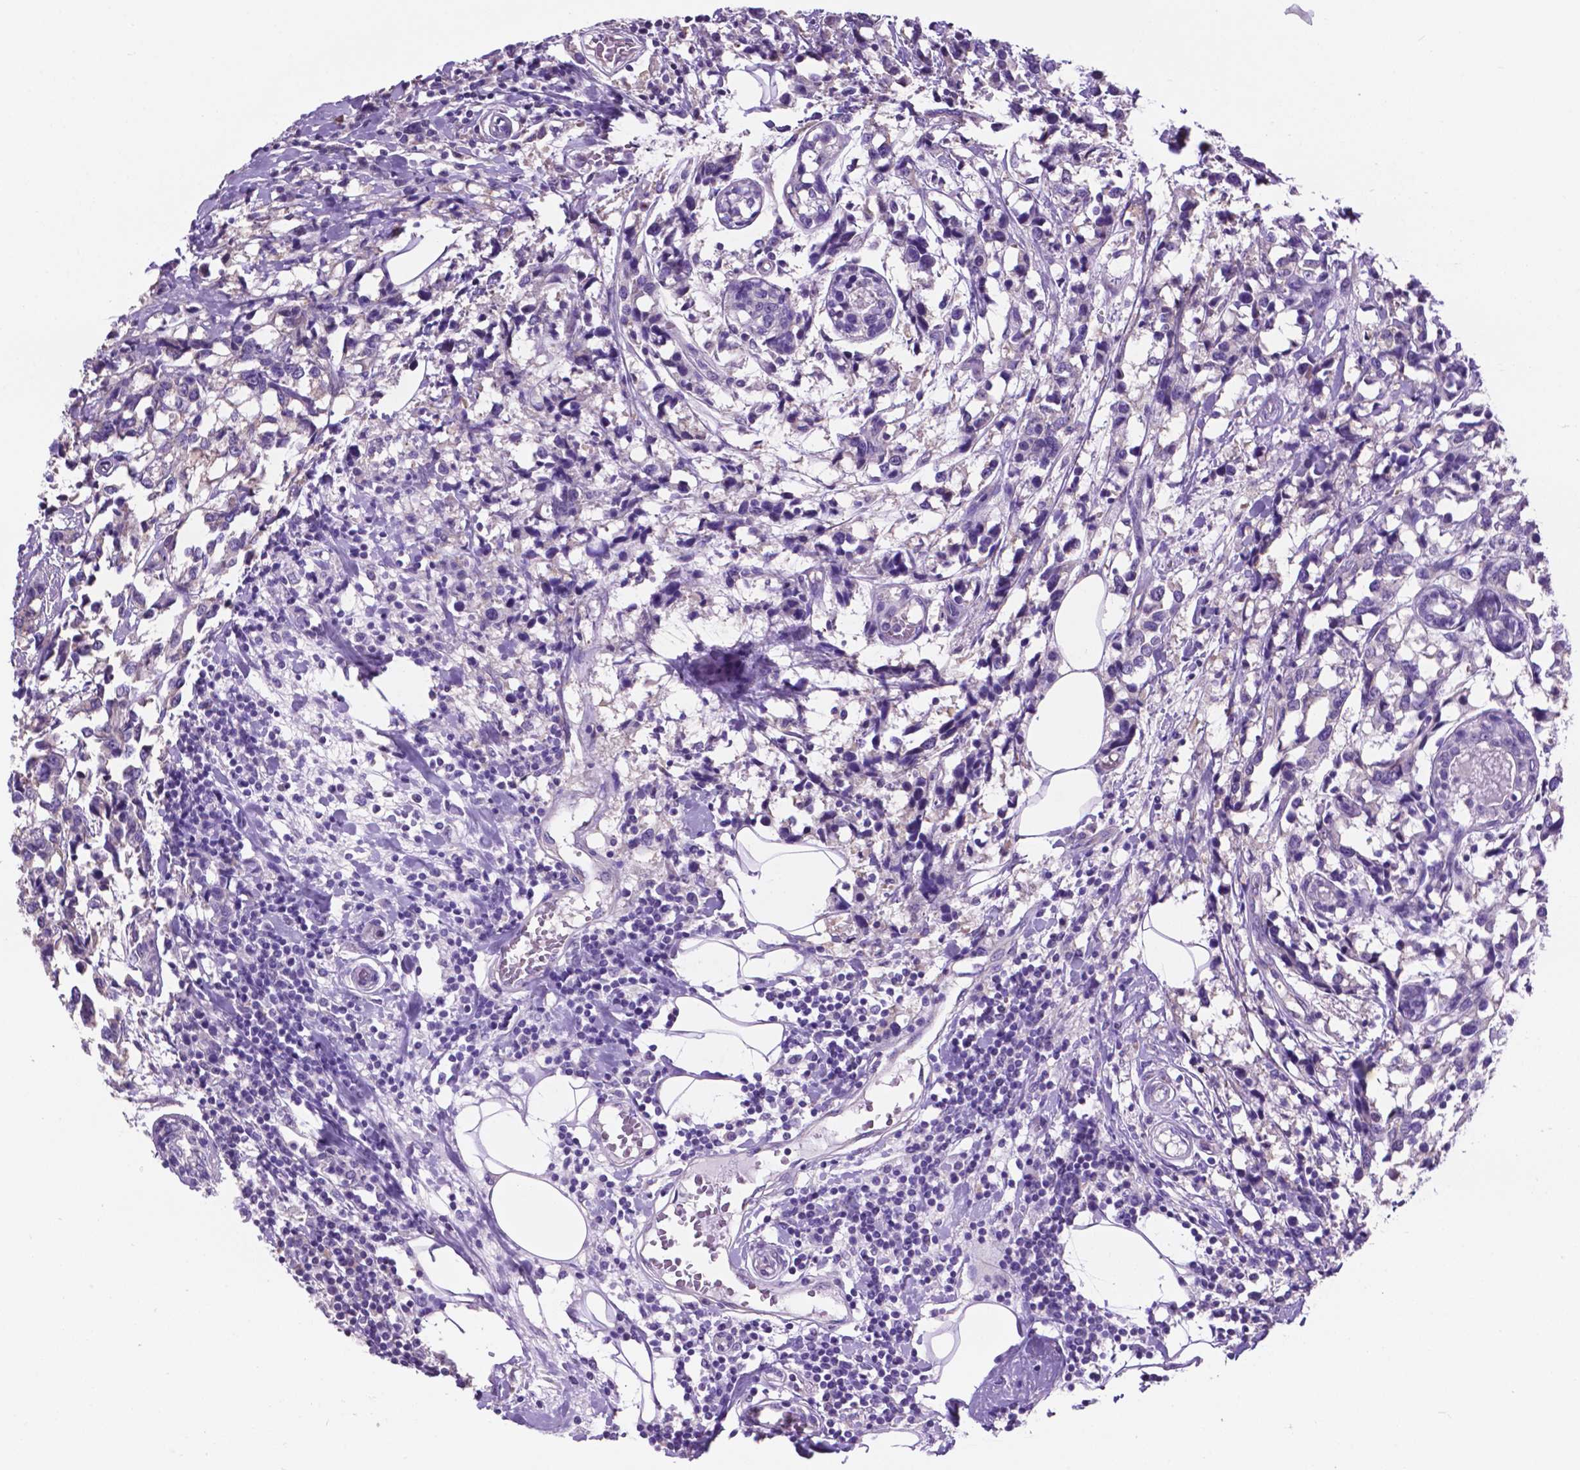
{"staining": {"intensity": "negative", "quantity": "none", "location": "none"}, "tissue": "breast cancer", "cell_type": "Tumor cells", "image_type": "cancer", "snomed": [{"axis": "morphology", "description": "Lobular carcinoma"}, {"axis": "topography", "description": "Breast"}], "caption": "Breast cancer (lobular carcinoma) stained for a protein using IHC exhibits no staining tumor cells.", "gene": "SPDYA", "patient": {"sex": "female", "age": 59}}